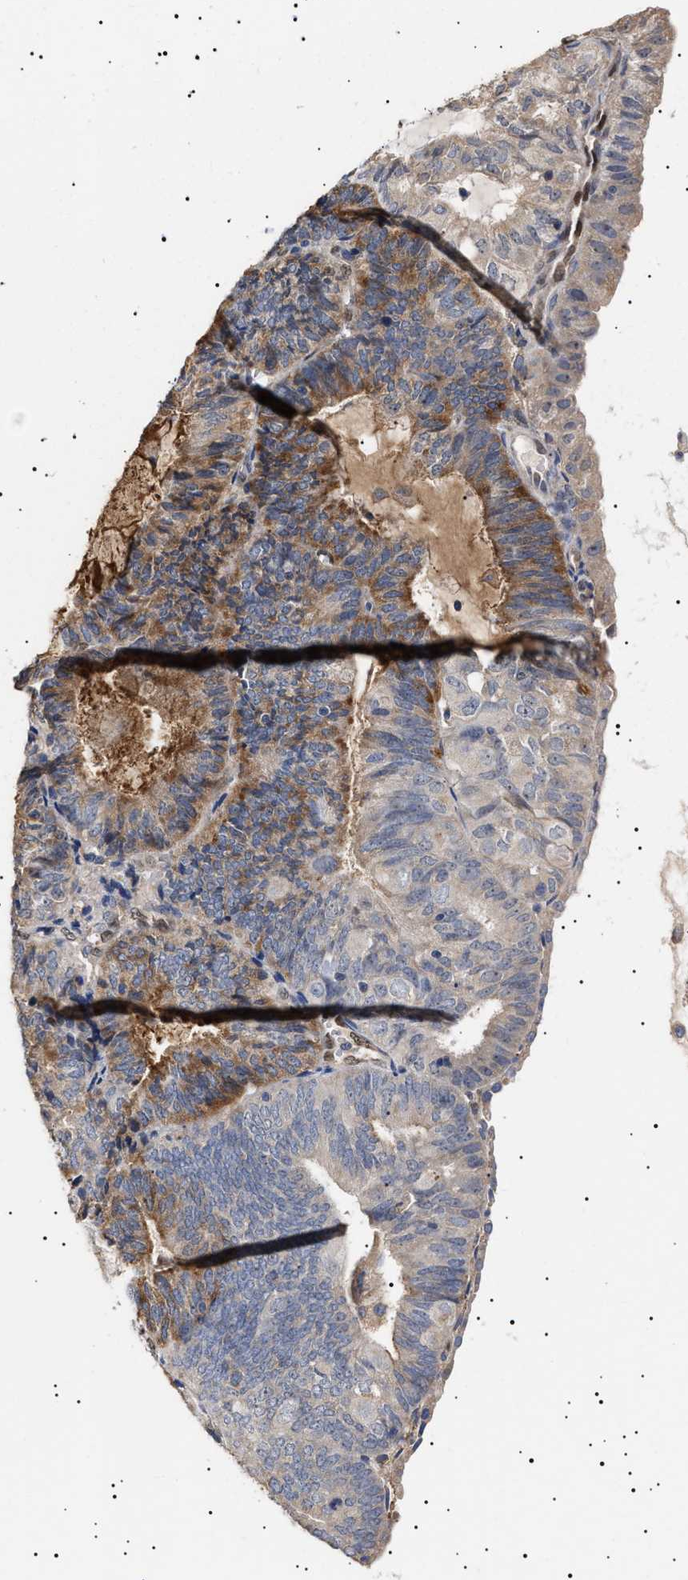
{"staining": {"intensity": "moderate", "quantity": "<25%", "location": "cytoplasmic/membranous"}, "tissue": "endometrial cancer", "cell_type": "Tumor cells", "image_type": "cancer", "snomed": [{"axis": "morphology", "description": "Adenocarcinoma, NOS"}, {"axis": "topography", "description": "Endometrium"}], "caption": "Approximately <25% of tumor cells in endometrial cancer display moderate cytoplasmic/membranous protein staining as visualized by brown immunohistochemical staining.", "gene": "KRBA1", "patient": {"sex": "female", "age": 81}}